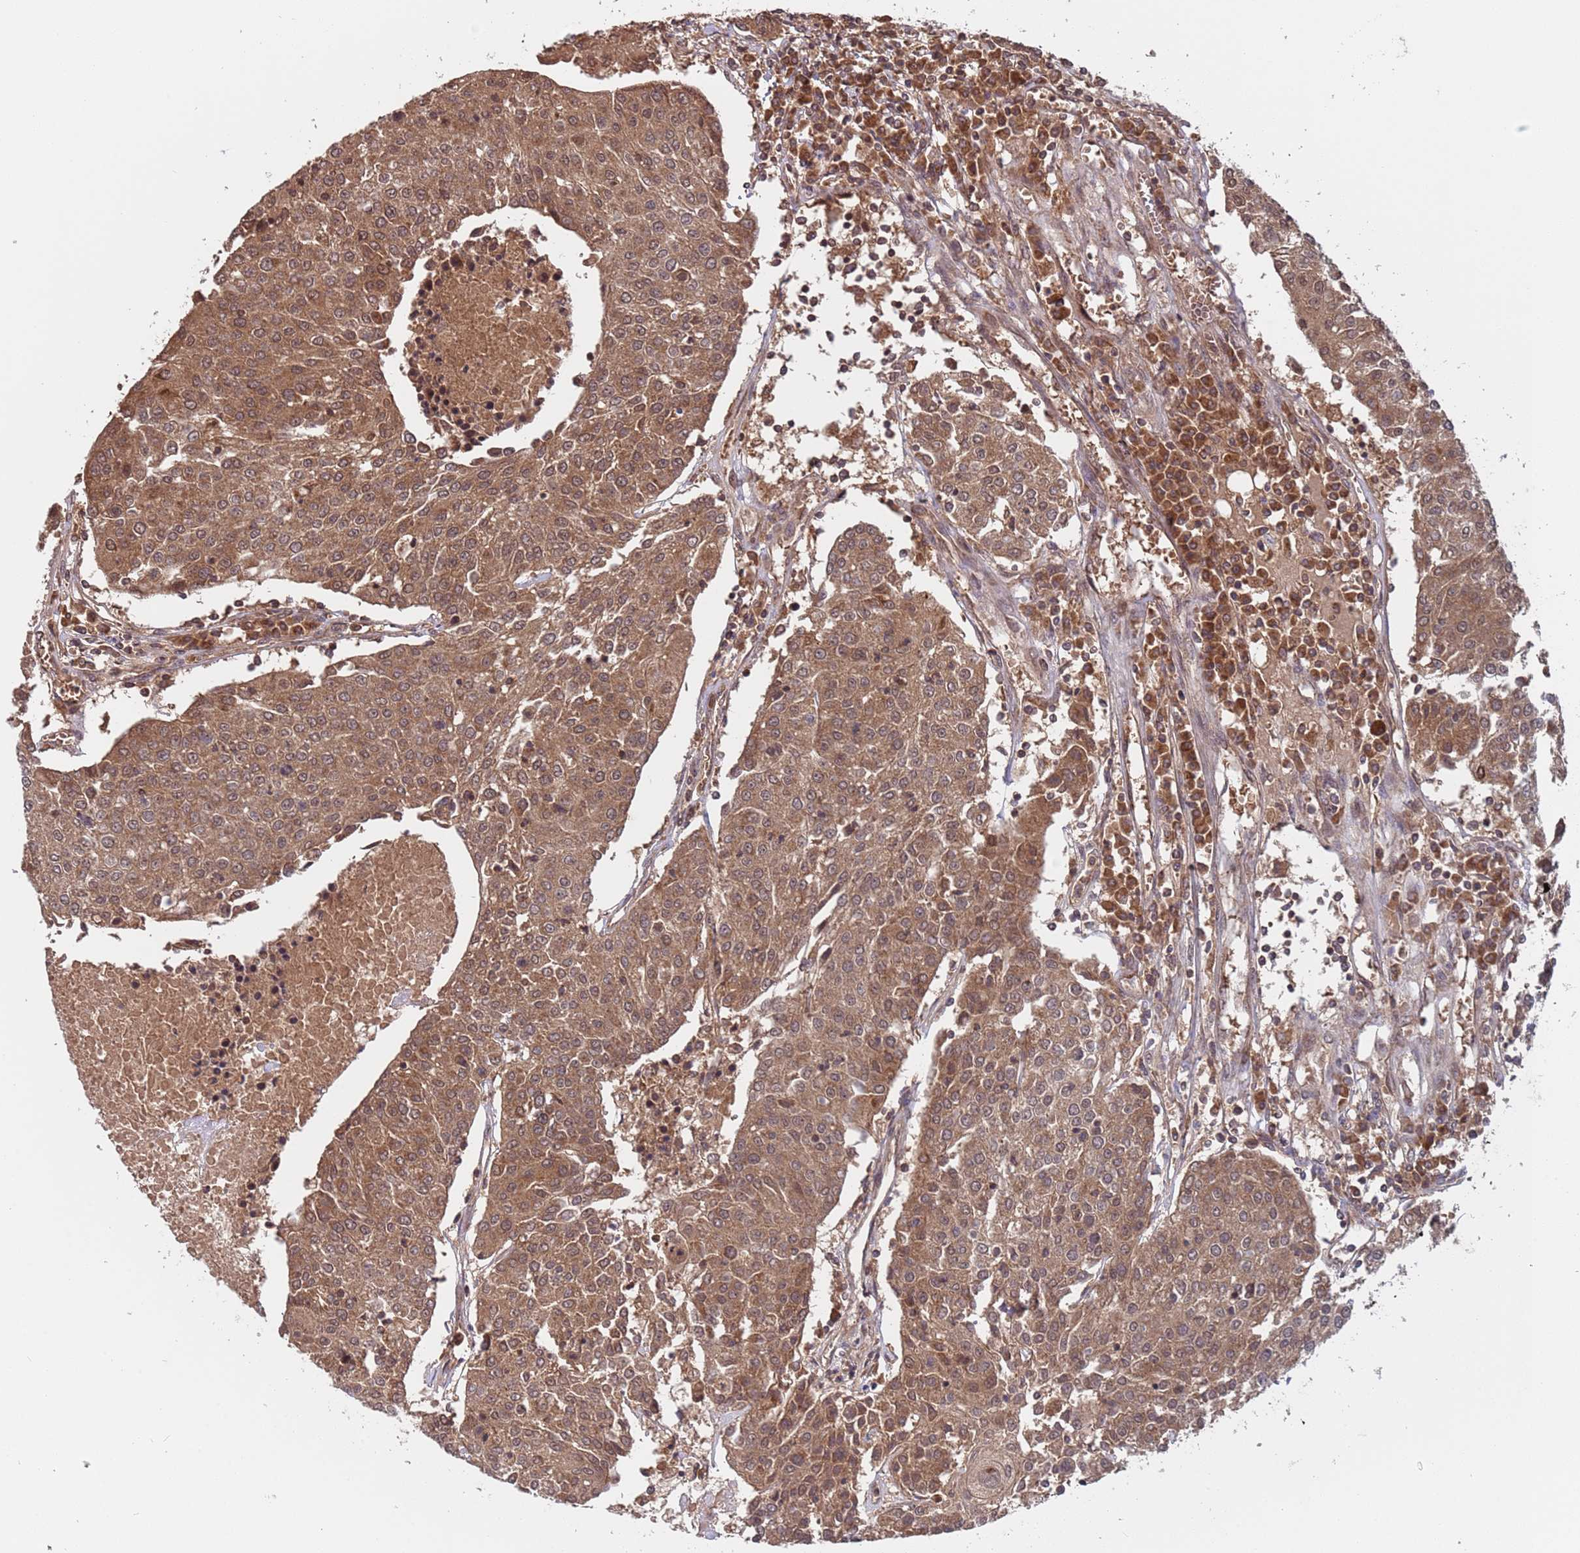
{"staining": {"intensity": "moderate", "quantity": ">75%", "location": "cytoplasmic/membranous,nuclear"}, "tissue": "urothelial cancer", "cell_type": "Tumor cells", "image_type": "cancer", "snomed": [{"axis": "morphology", "description": "Urothelial carcinoma, High grade"}, {"axis": "topography", "description": "Urinary bladder"}], "caption": "Urothelial cancer stained with a brown dye exhibits moderate cytoplasmic/membranous and nuclear positive expression in approximately >75% of tumor cells.", "gene": "ERI1", "patient": {"sex": "female", "age": 85}}